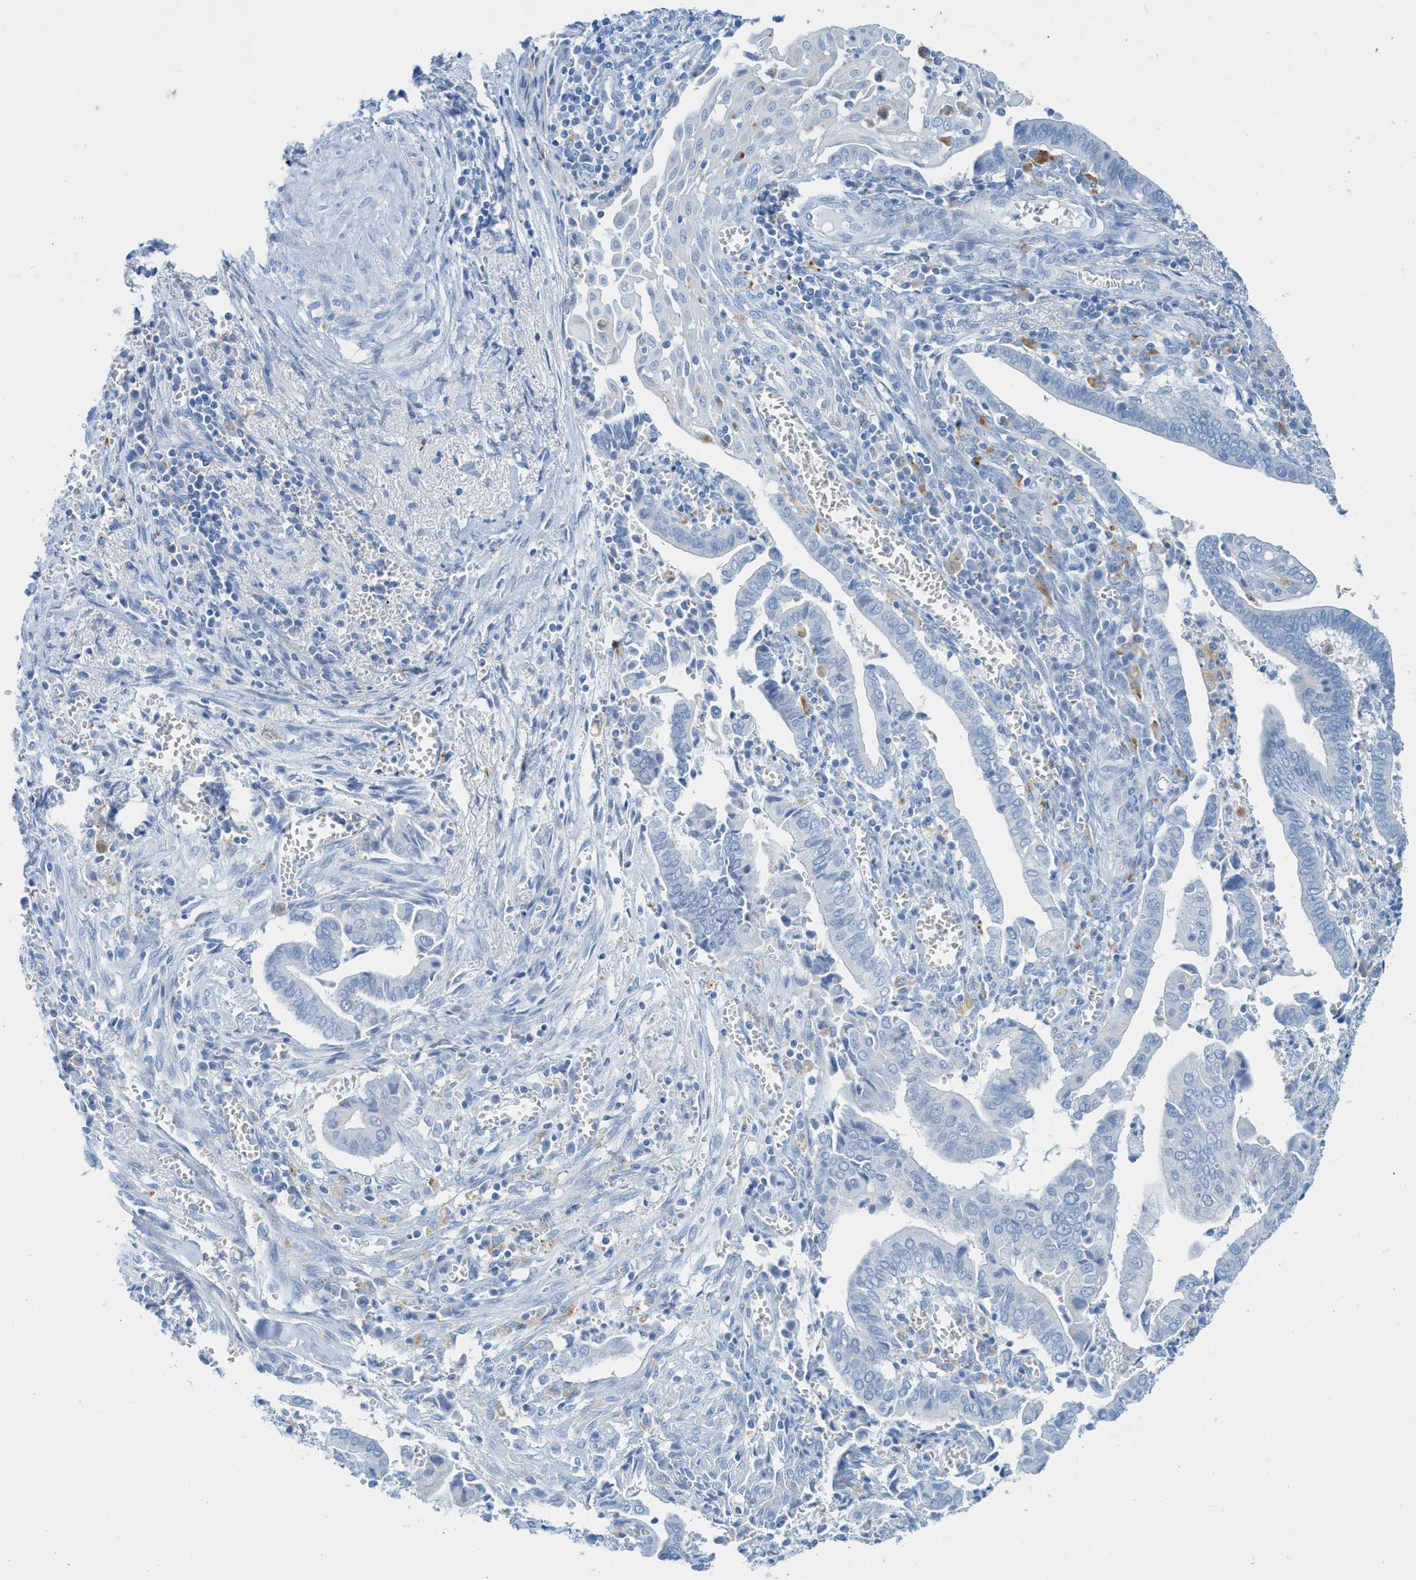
{"staining": {"intensity": "negative", "quantity": "none", "location": "none"}, "tissue": "cervical cancer", "cell_type": "Tumor cells", "image_type": "cancer", "snomed": [{"axis": "morphology", "description": "Adenocarcinoma, NOS"}, {"axis": "topography", "description": "Cervix"}], "caption": "Immunohistochemistry (IHC) of cervical cancer demonstrates no staining in tumor cells.", "gene": "C21orf62", "patient": {"sex": "female", "age": 44}}